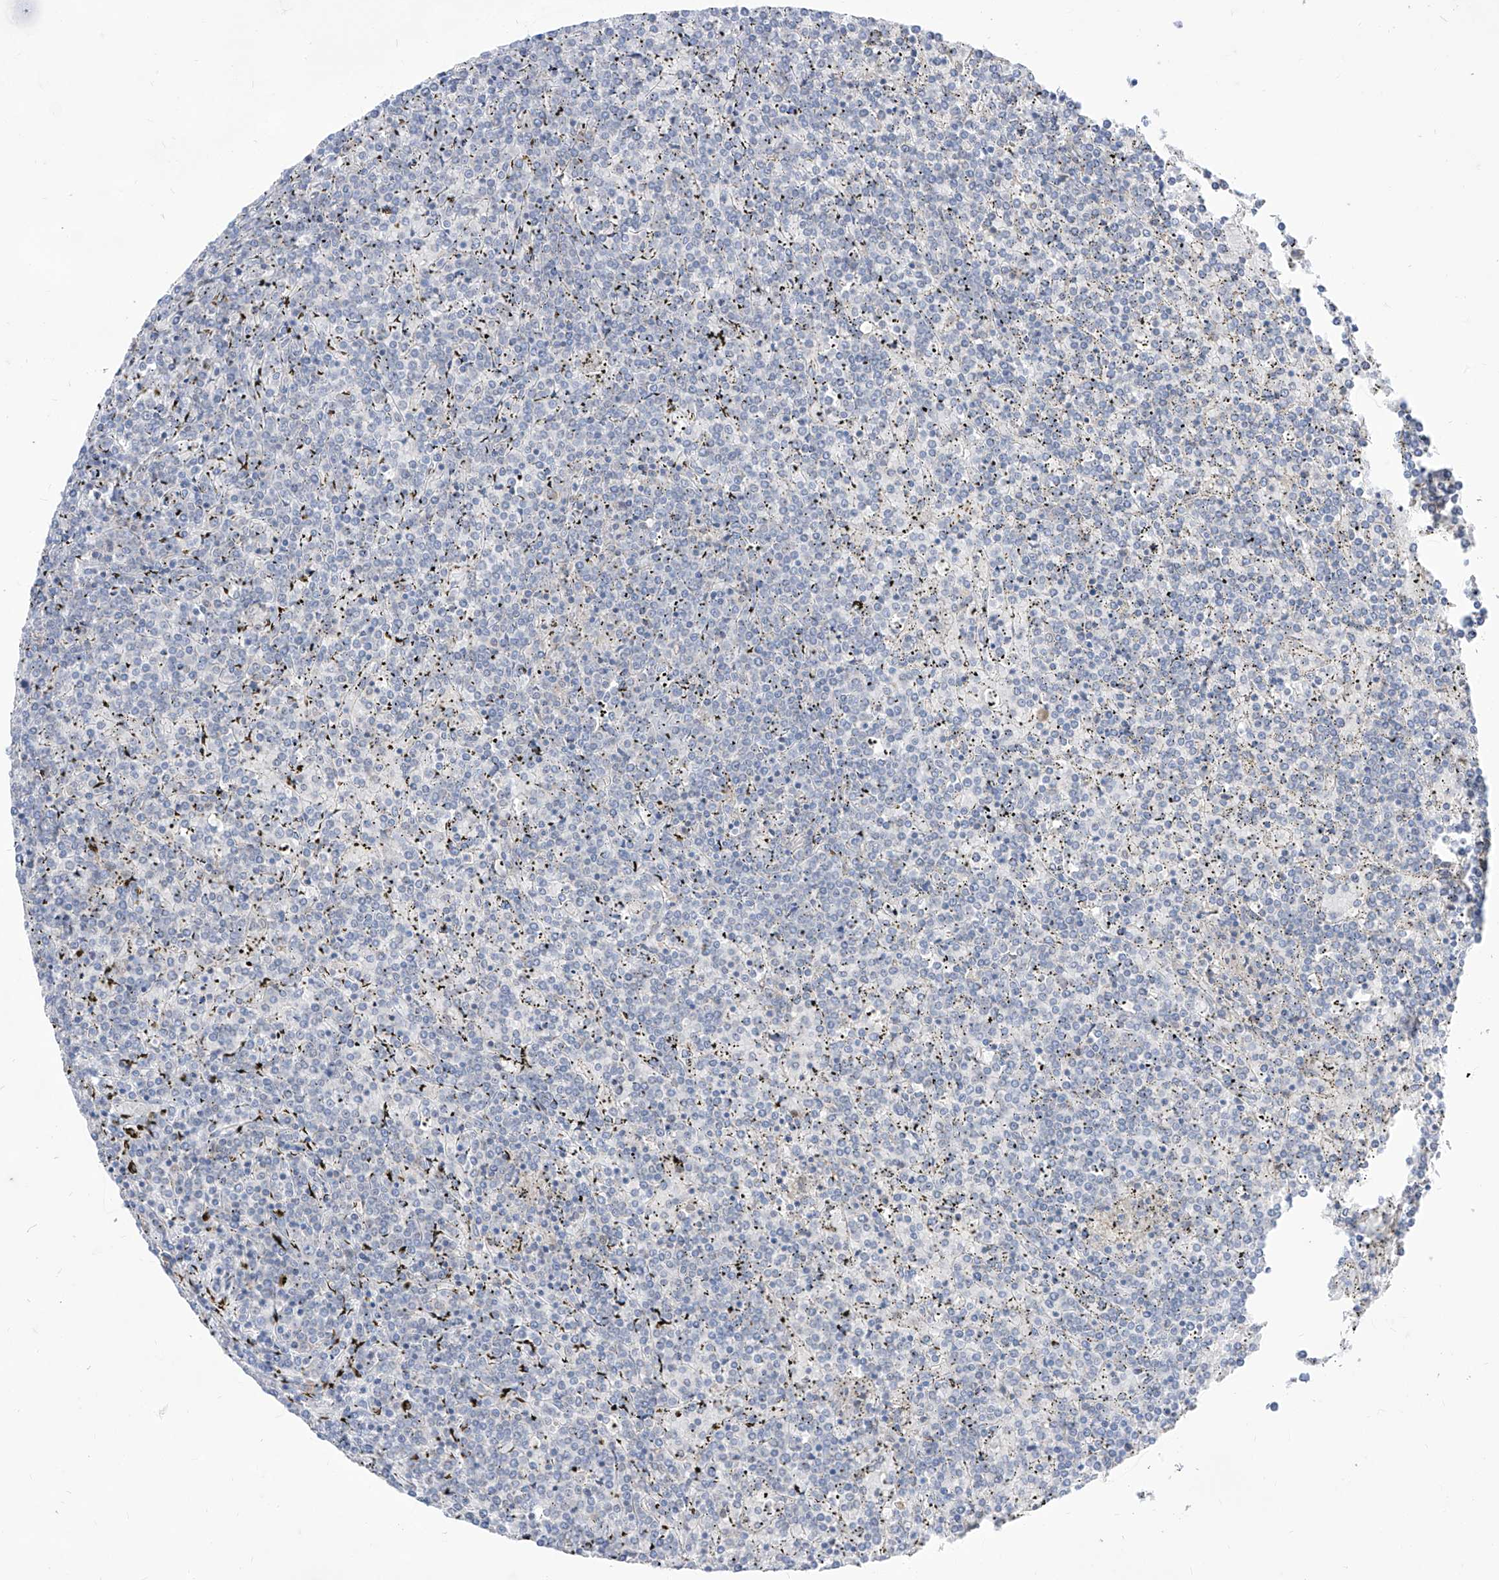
{"staining": {"intensity": "negative", "quantity": "none", "location": "none"}, "tissue": "lymphoma", "cell_type": "Tumor cells", "image_type": "cancer", "snomed": [{"axis": "morphology", "description": "Malignant lymphoma, non-Hodgkin's type, Low grade"}, {"axis": "topography", "description": "Spleen"}], "caption": "Lymphoma was stained to show a protein in brown. There is no significant staining in tumor cells.", "gene": "BROX", "patient": {"sex": "female", "age": 19}}